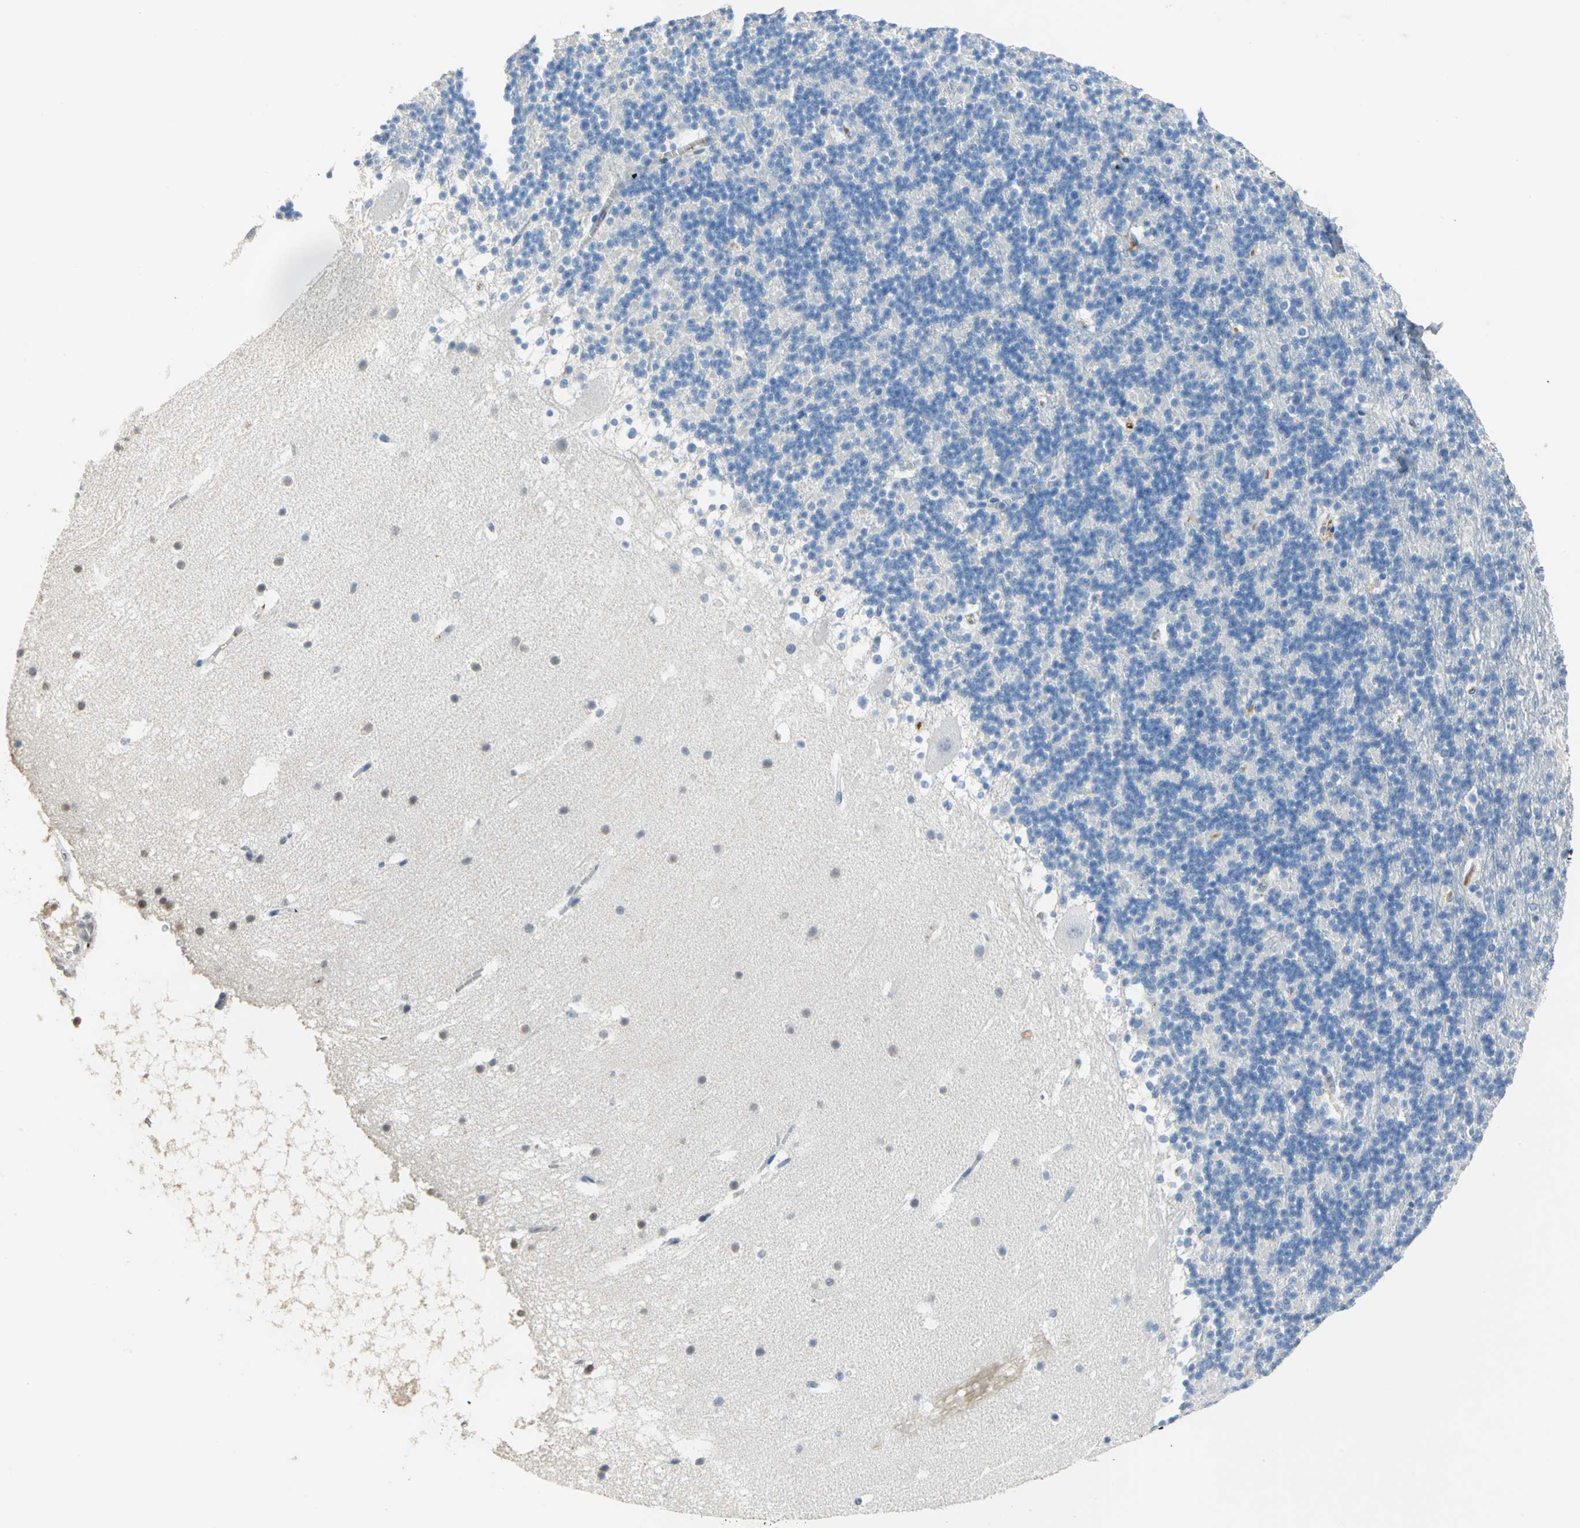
{"staining": {"intensity": "negative", "quantity": "none", "location": "none"}, "tissue": "cerebellum", "cell_type": "Cells in granular layer", "image_type": "normal", "snomed": [{"axis": "morphology", "description": "Normal tissue, NOS"}, {"axis": "topography", "description": "Cerebellum"}], "caption": "This is an immunohistochemistry micrograph of normal human cerebellum. There is no expression in cells in granular layer.", "gene": "GYG2", "patient": {"sex": "male", "age": 45}}